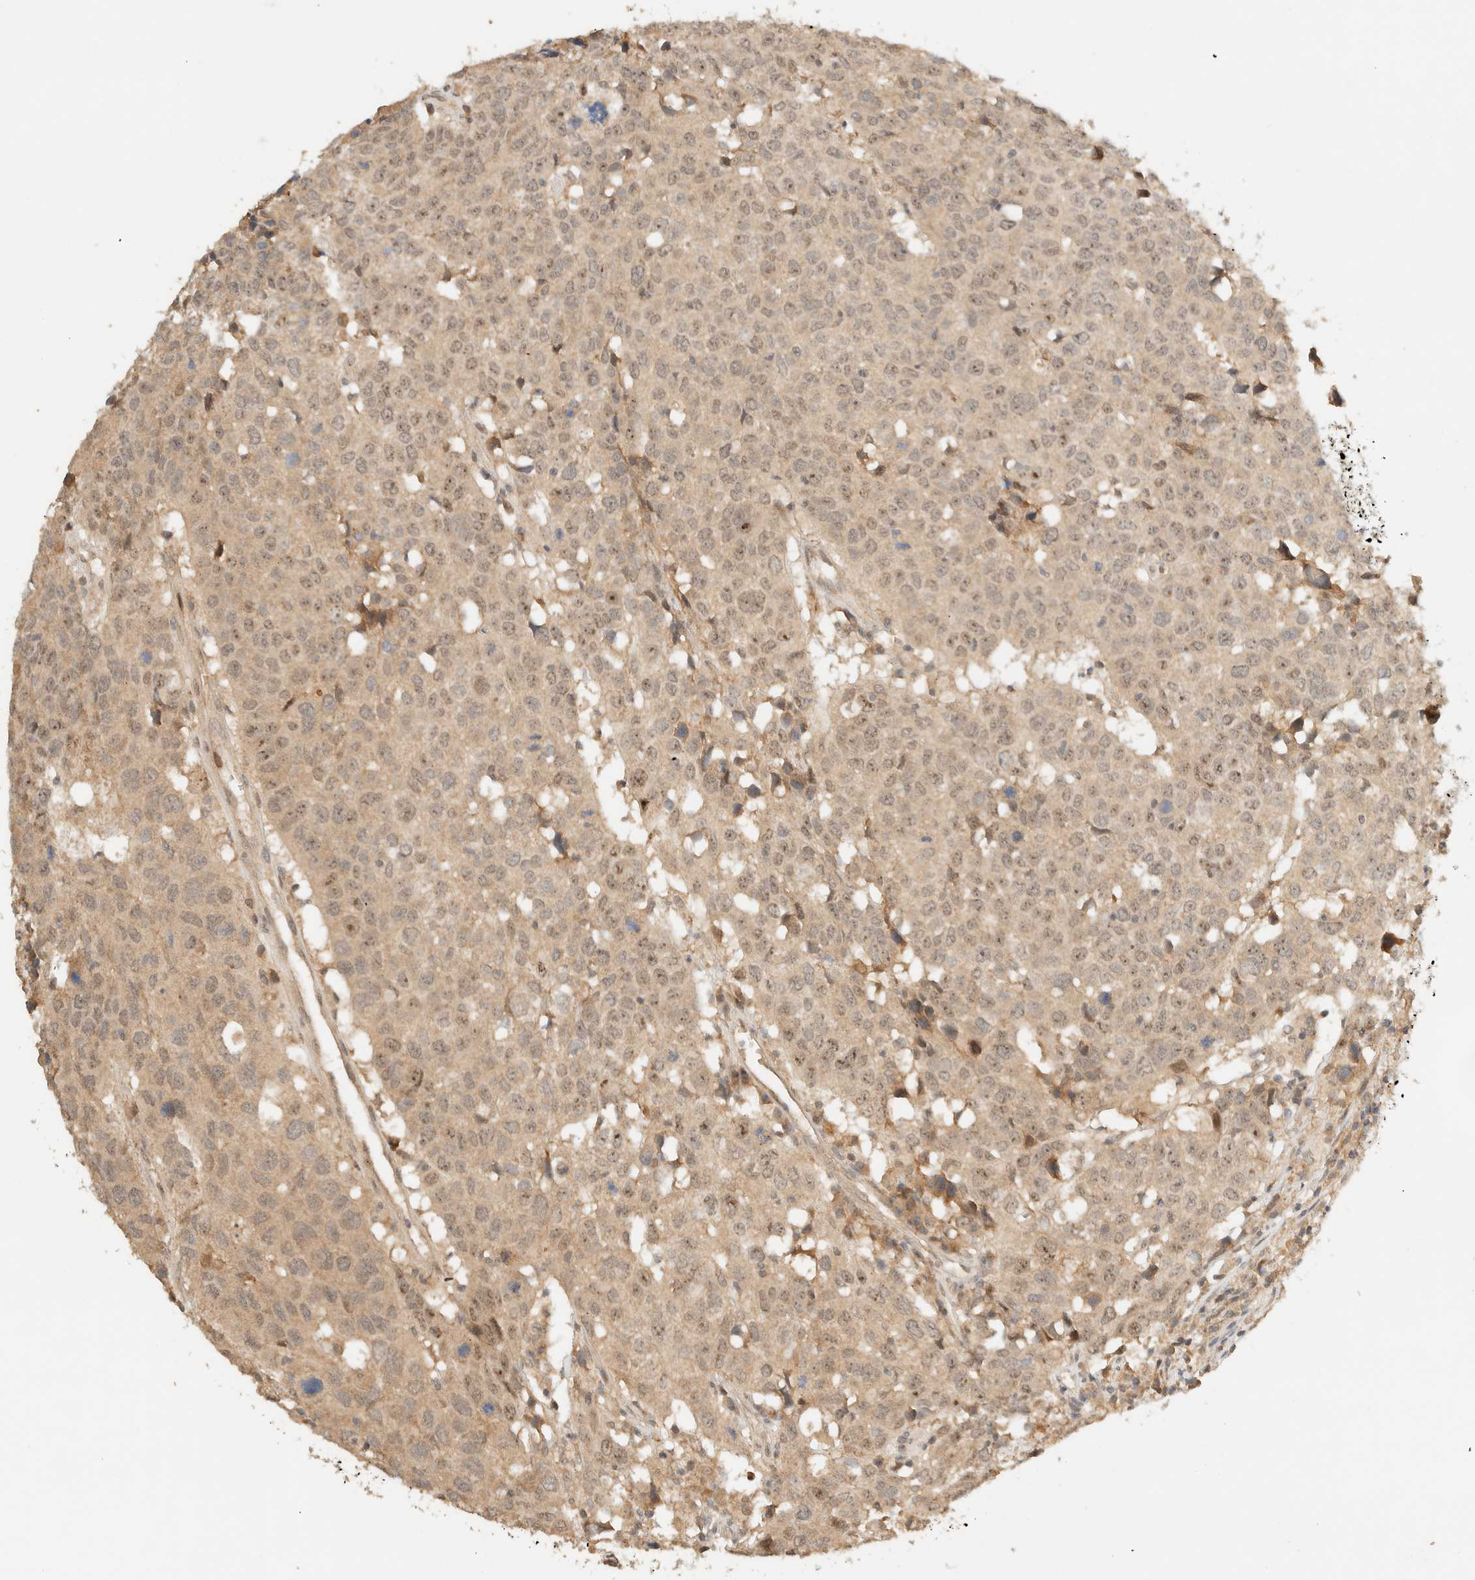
{"staining": {"intensity": "weak", "quantity": ">75%", "location": "cytoplasmic/membranous,nuclear"}, "tissue": "head and neck cancer", "cell_type": "Tumor cells", "image_type": "cancer", "snomed": [{"axis": "morphology", "description": "Squamous cell carcinoma, NOS"}, {"axis": "topography", "description": "Head-Neck"}], "caption": "Immunohistochemical staining of human head and neck squamous cell carcinoma reveals low levels of weak cytoplasmic/membranous and nuclear protein positivity in about >75% of tumor cells.", "gene": "ZBTB34", "patient": {"sex": "male", "age": 66}}